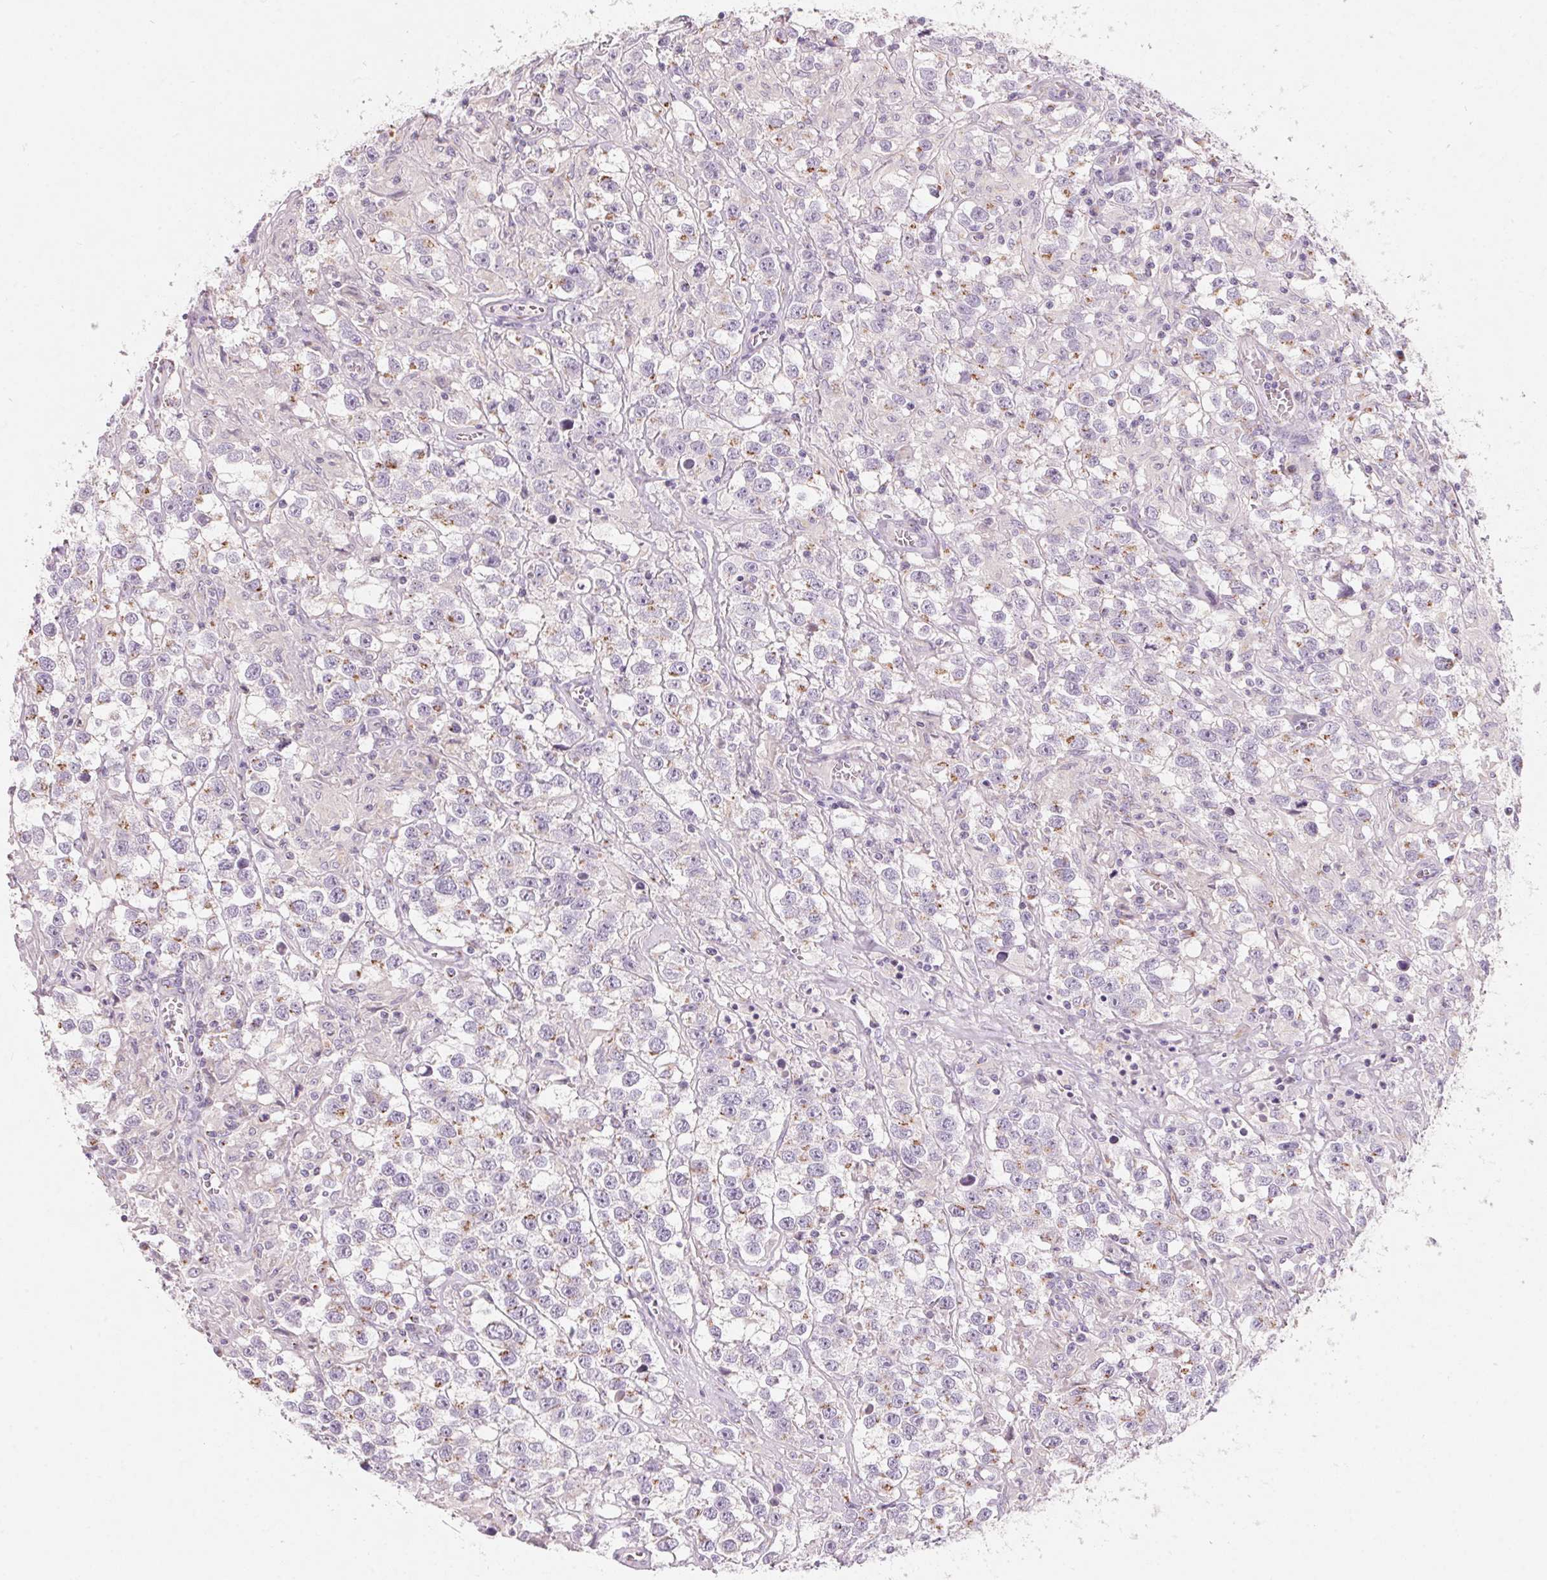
{"staining": {"intensity": "weak", "quantity": "<25%", "location": "cytoplasmic/membranous"}, "tissue": "testis cancer", "cell_type": "Tumor cells", "image_type": "cancer", "snomed": [{"axis": "morphology", "description": "Seminoma, NOS"}, {"axis": "topography", "description": "Testis"}], "caption": "Immunohistochemical staining of testis cancer (seminoma) reveals no significant positivity in tumor cells.", "gene": "DRAM2", "patient": {"sex": "male", "age": 43}}